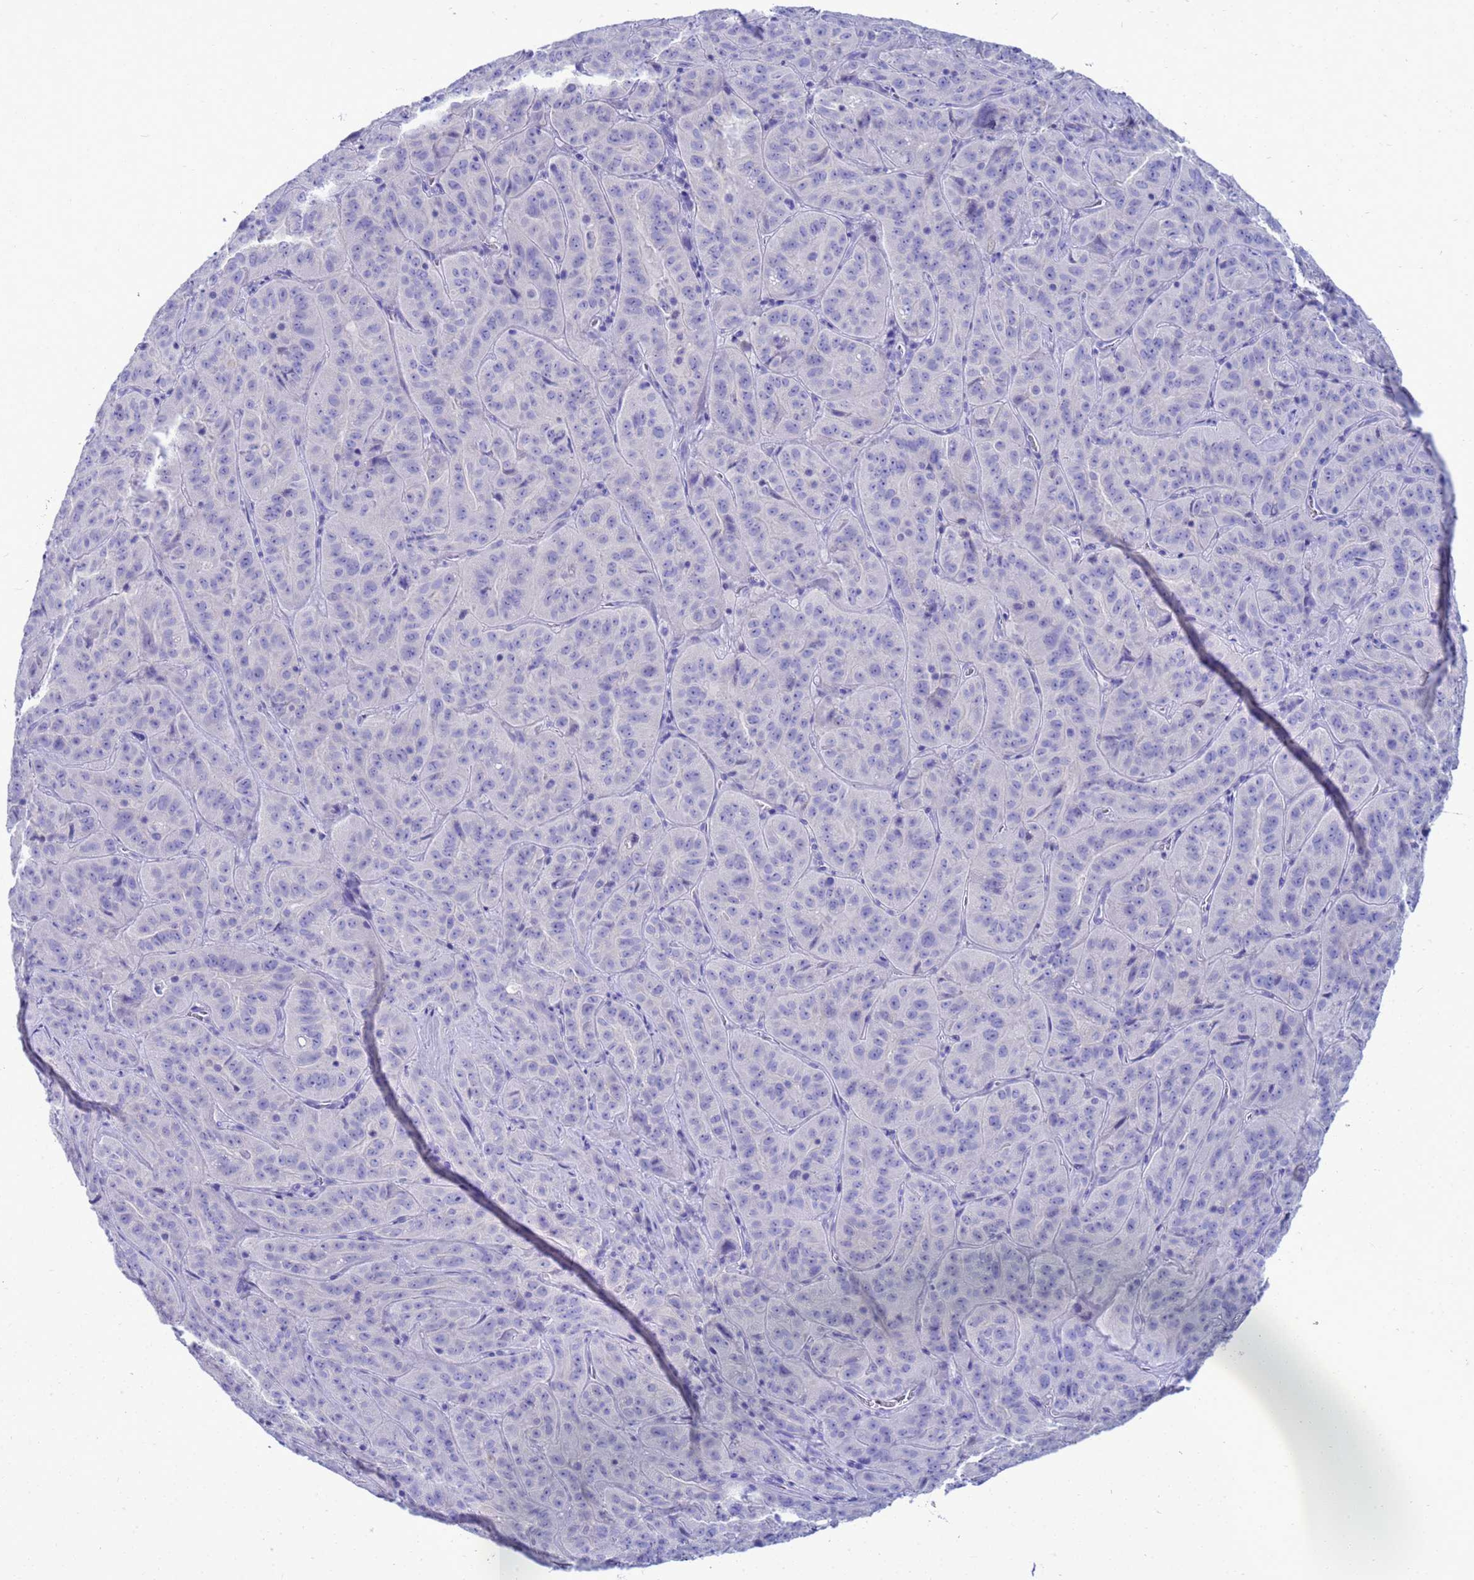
{"staining": {"intensity": "negative", "quantity": "none", "location": "none"}, "tissue": "pancreatic cancer", "cell_type": "Tumor cells", "image_type": "cancer", "snomed": [{"axis": "morphology", "description": "Adenocarcinoma, NOS"}, {"axis": "topography", "description": "Pancreas"}], "caption": "Immunohistochemistry image of neoplastic tissue: human pancreatic cancer (adenocarcinoma) stained with DAB (3,3'-diaminobenzidine) reveals no significant protein staining in tumor cells.", "gene": "SYCN", "patient": {"sex": "male", "age": 63}}